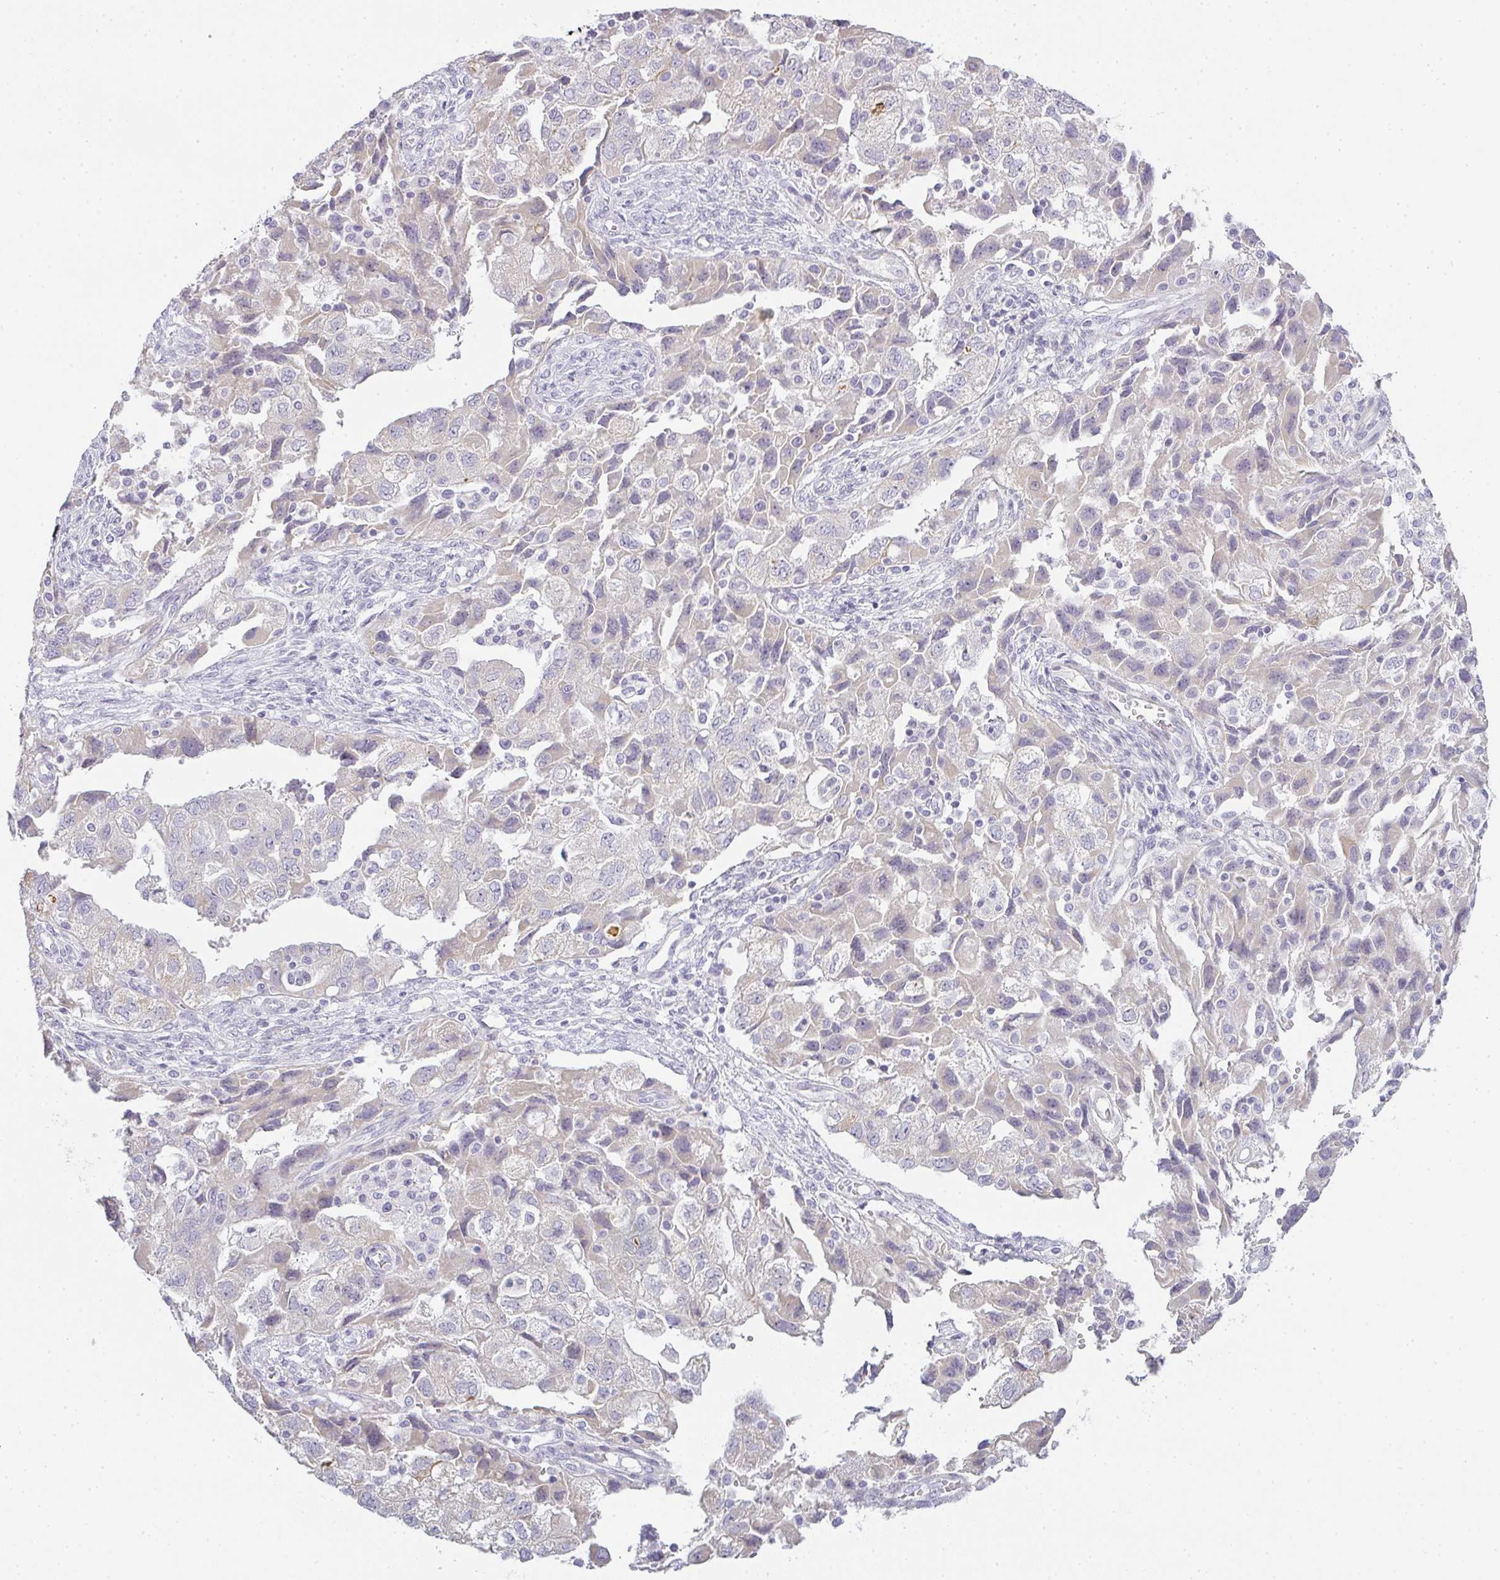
{"staining": {"intensity": "negative", "quantity": "none", "location": "none"}, "tissue": "ovarian cancer", "cell_type": "Tumor cells", "image_type": "cancer", "snomed": [{"axis": "morphology", "description": "Carcinoma, NOS"}, {"axis": "morphology", "description": "Cystadenocarcinoma, serous, NOS"}, {"axis": "topography", "description": "Ovary"}], "caption": "Protein analysis of ovarian cancer (carcinoma) shows no significant expression in tumor cells. The staining is performed using DAB brown chromogen with nuclei counter-stained in using hematoxylin.", "gene": "SIRPB2", "patient": {"sex": "female", "age": 69}}